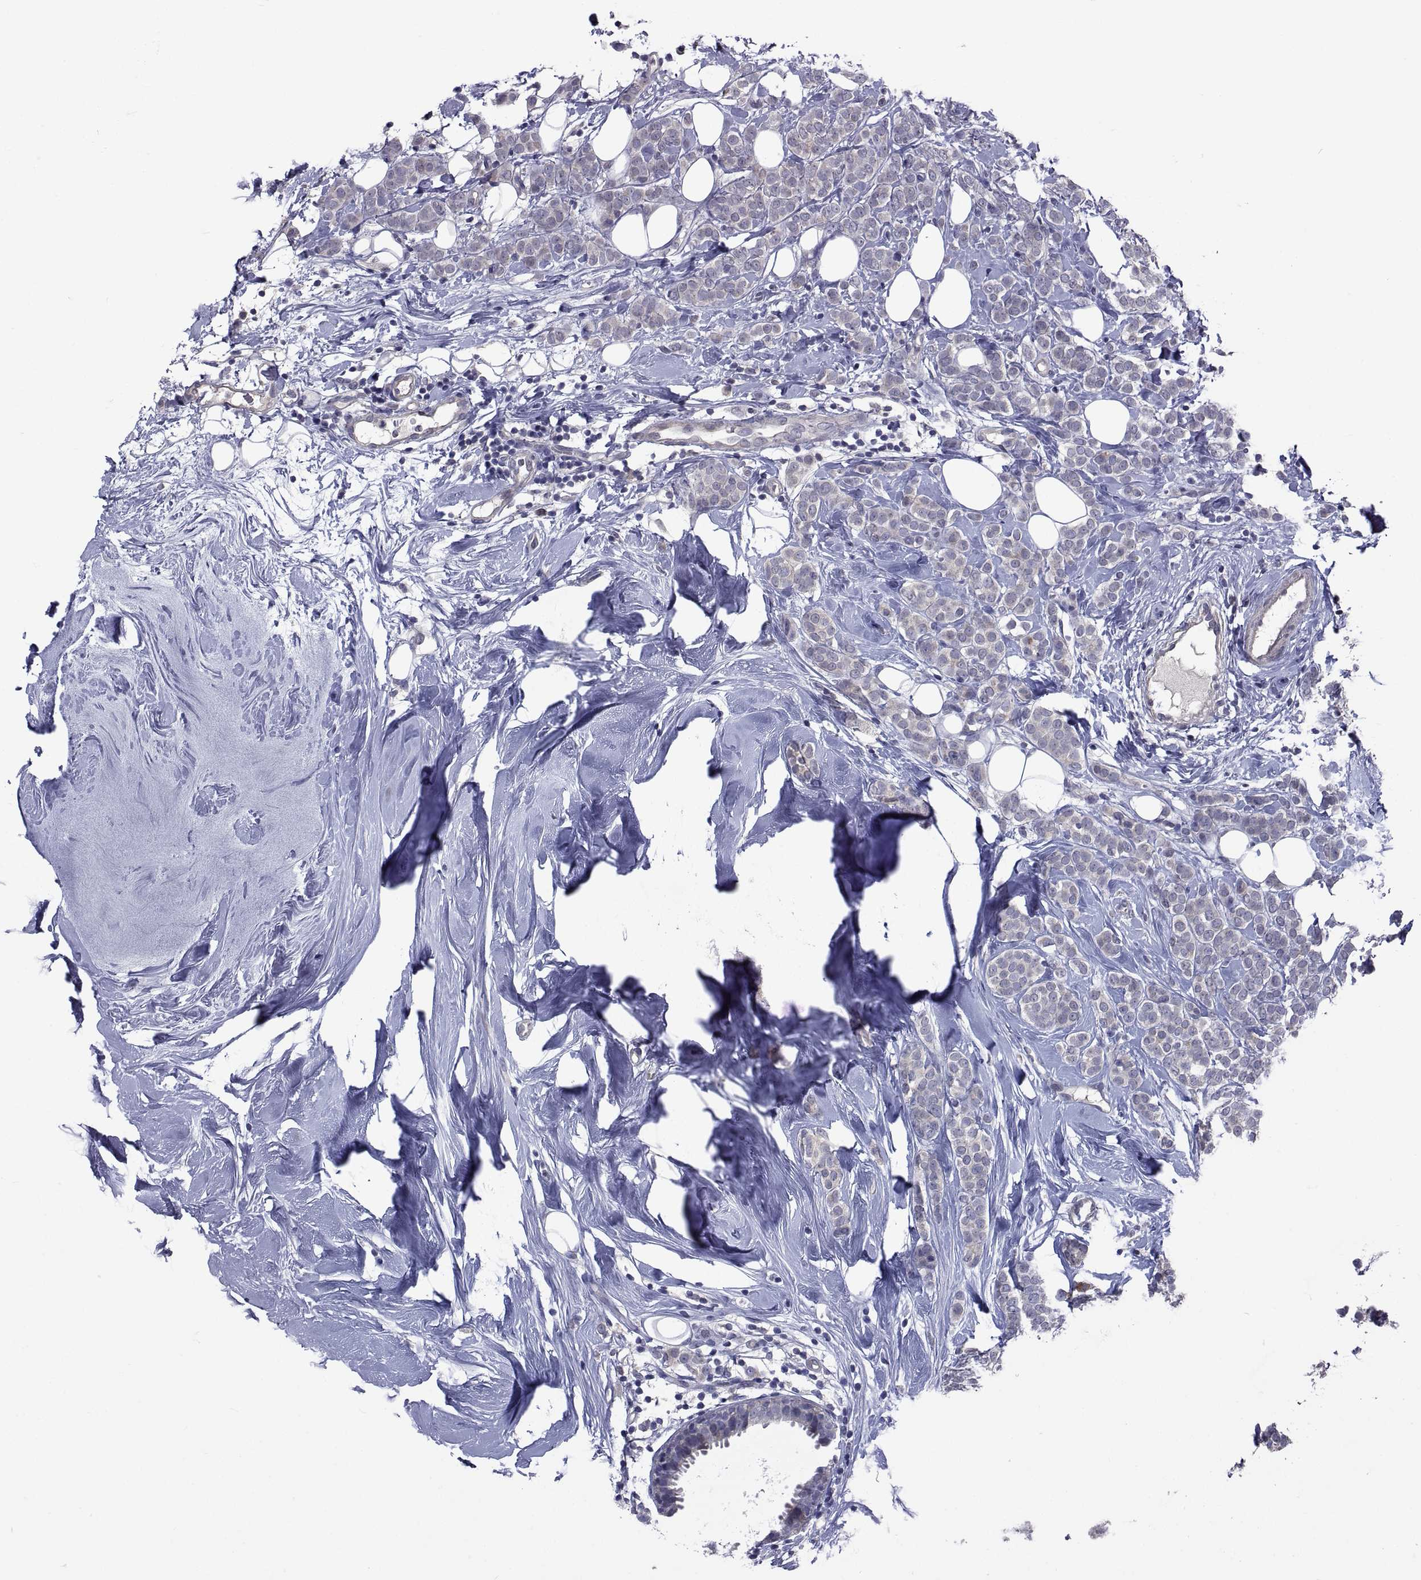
{"staining": {"intensity": "negative", "quantity": "none", "location": "none"}, "tissue": "breast cancer", "cell_type": "Tumor cells", "image_type": "cancer", "snomed": [{"axis": "morphology", "description": "Lobular carcinoma"}, {"axis": "topography", "description": "Breast"}], "caption": "Breast cancer stained for a protein using immunohistochemistry shows no expression tumor cells.", "gene": "NPTX2", "patient": {"sex": "female", "age": 49}}